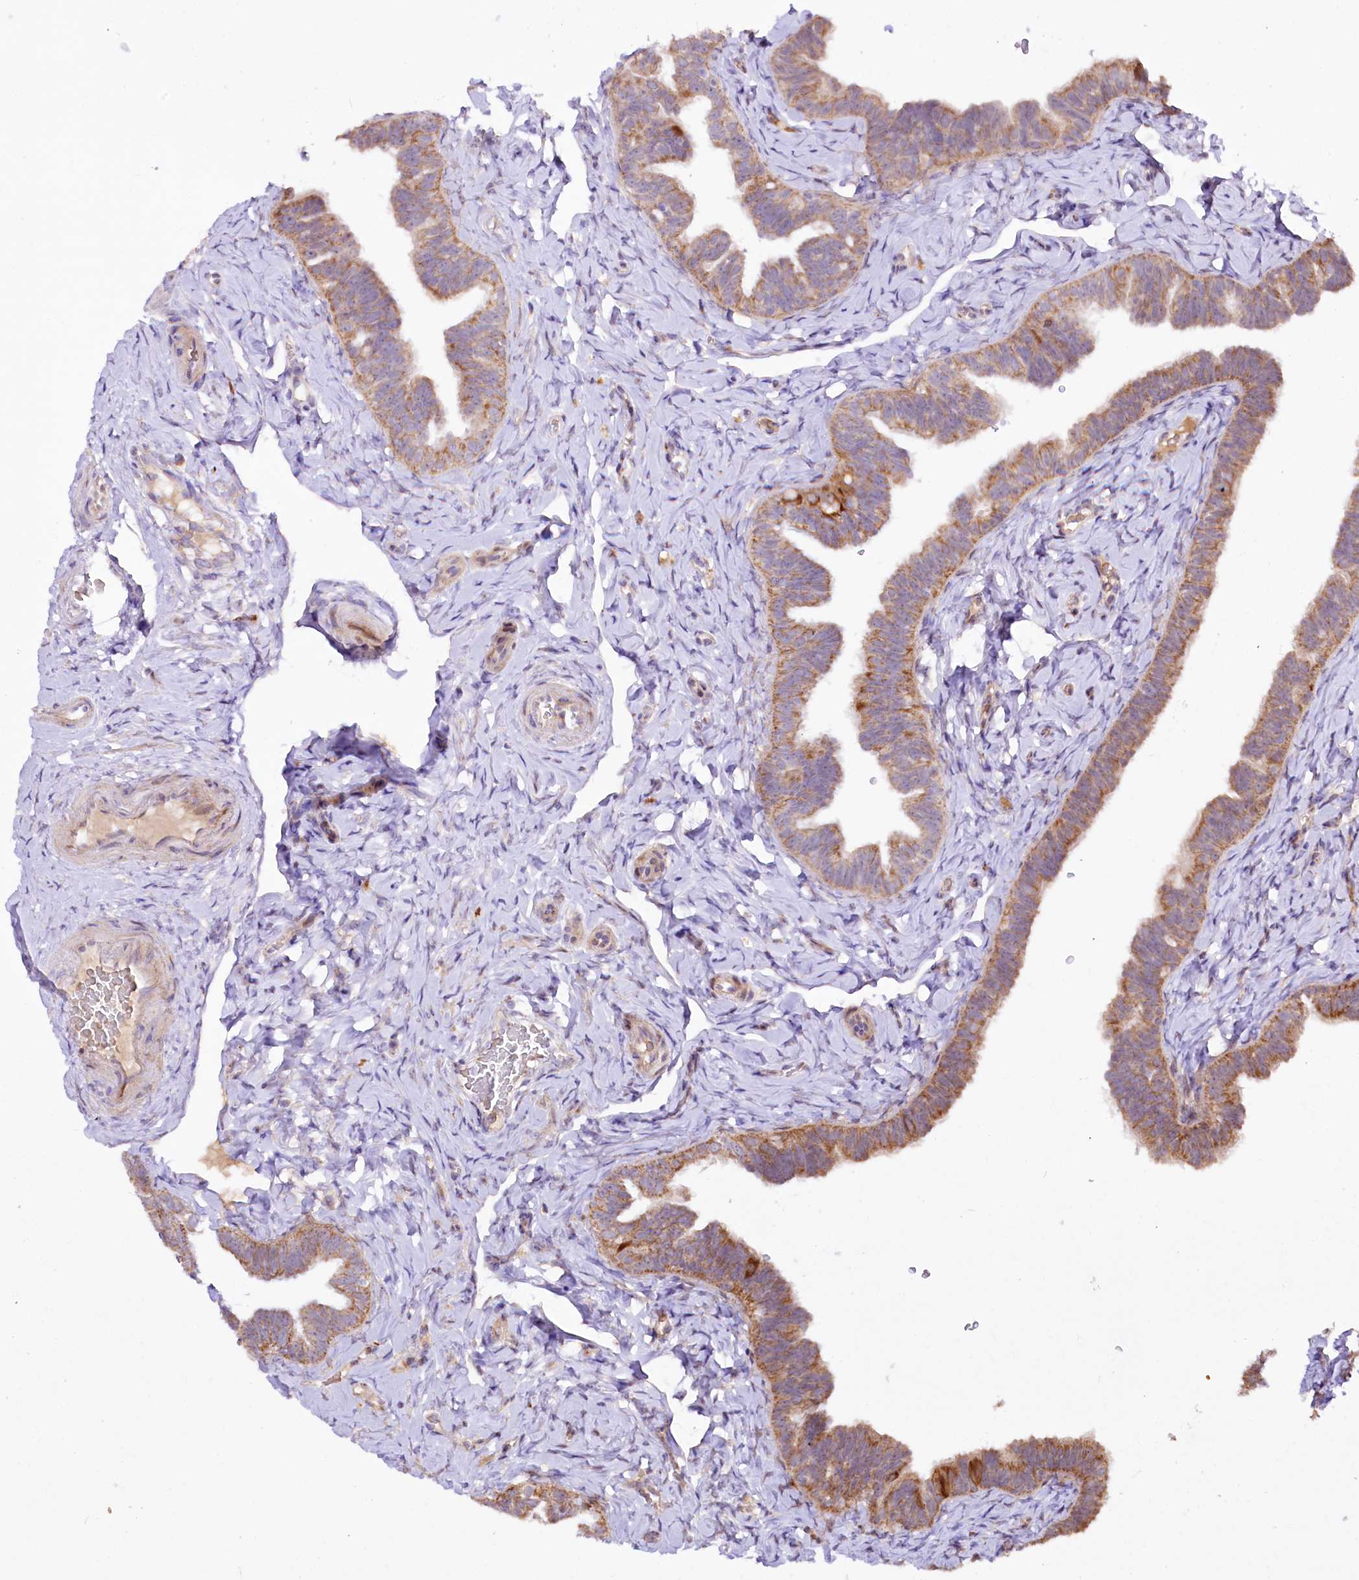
{"staining": {"intensity": "moderate", "quantity": ">75%", "location": "cytoplasmic/membranous"}, "tissue": "fallopian tube", "cell_type": "Glandular cells", "image_type": "normal", "snomed": [{"axis": "morphology", "description": "Normal tissue, NOS"}, {"axis": "topography", "description": "Fallopian tube"}], "caption": "Immunohistochemistry (IHC) micrograph of normal fallopian tube: human fallopian tube stained using immunohistochemistry displays medium levels of moderate protein expression localized specifically in the cytoplasmic/membranous of glandular cells, appearing as a cytoplasmic/membranous brown color.", "gene": "ST7", "patient": {"sex": "female", "age": 39}}